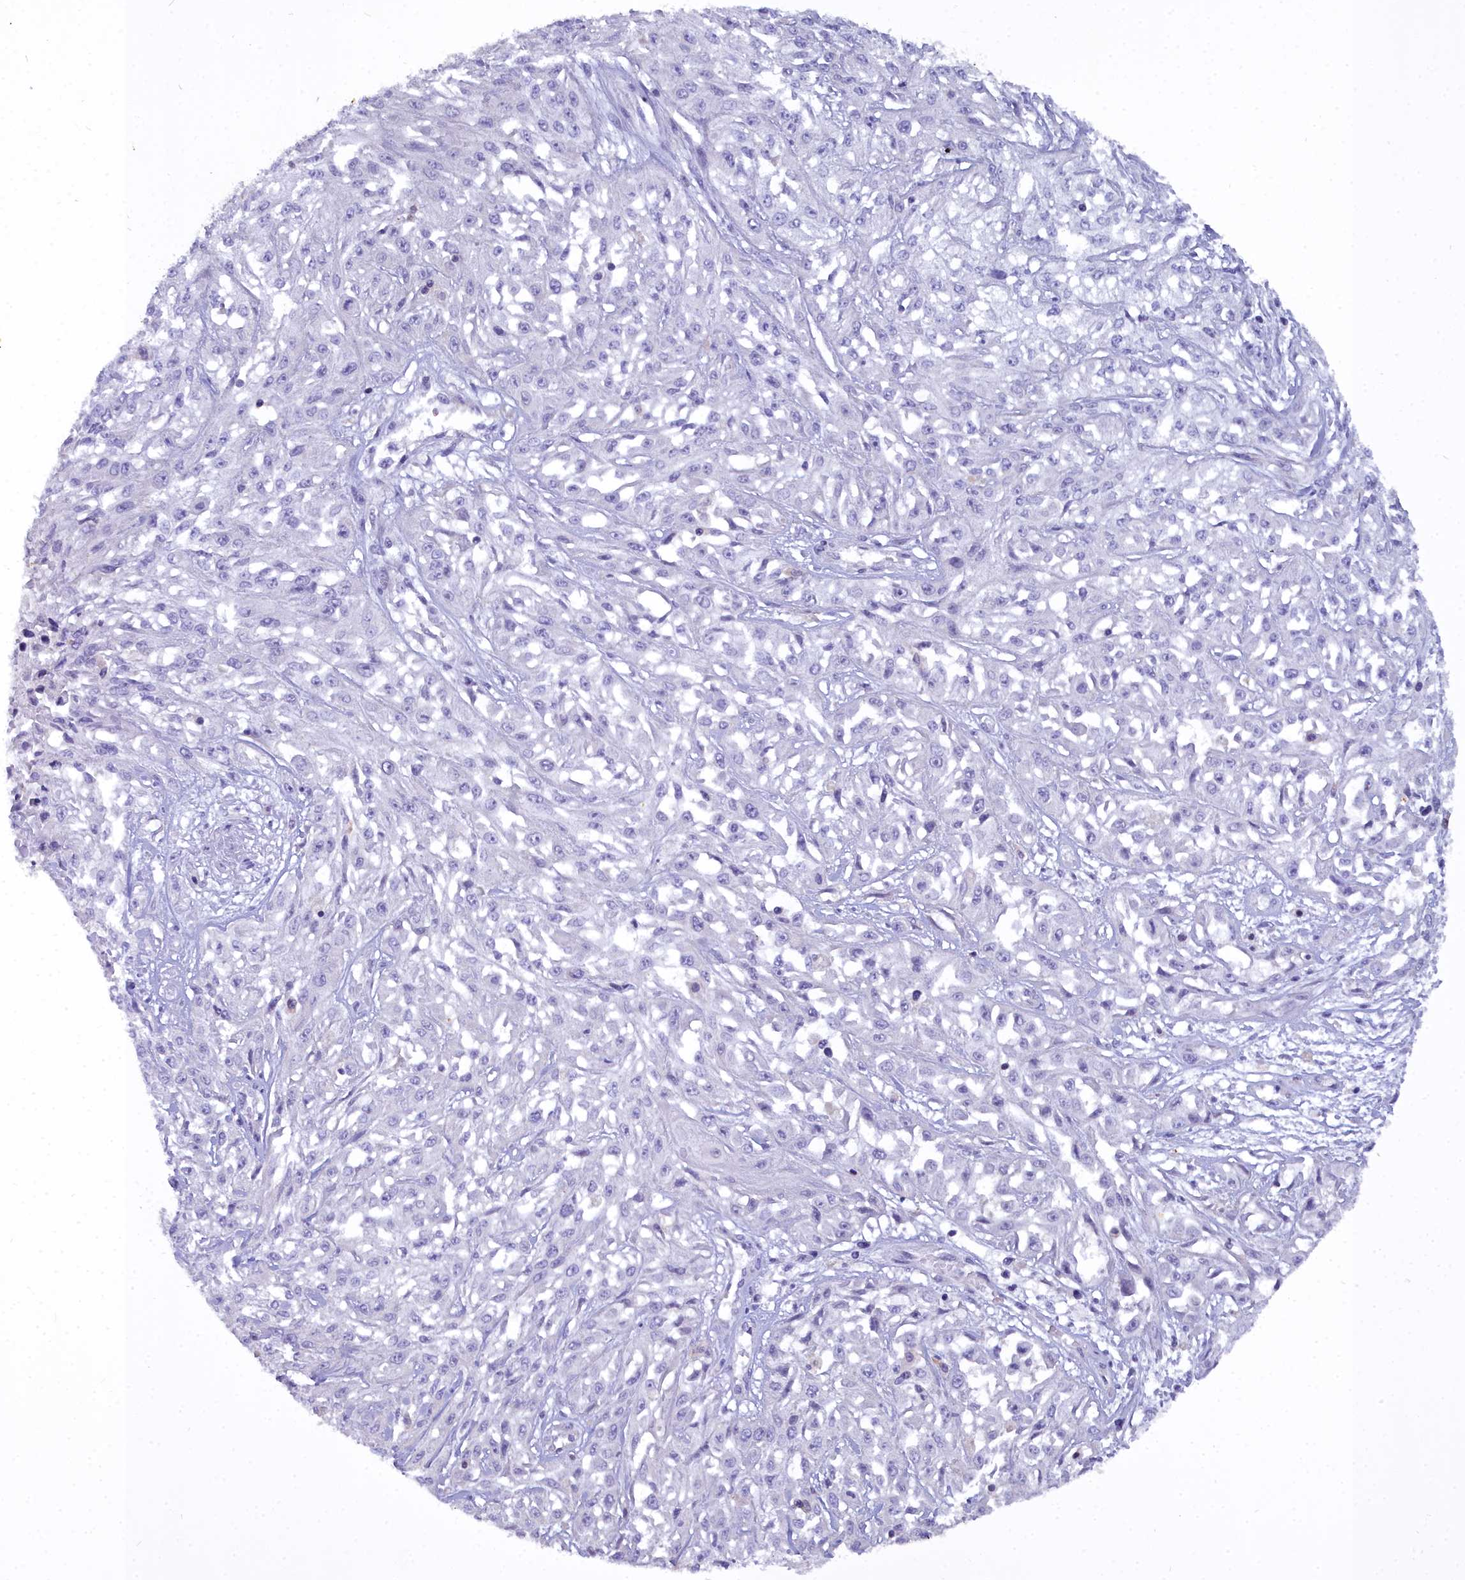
{"staining": {"intensity": "negative", "quantity": "none", "location": "none"}, "tissue": "skin cancer", "cell_type": "Tumor cells", "image_type": "cancer", "snomed": [{"axis": "morphology", "description": "Squamous cell carcinoma, NOS"}, {"axis": "morphology", "description": "Squamous cell carcinoma, metastatic, NOS"}, {"axis": "topography", "description": "Skin"}, {"axis": "topography", "description": "Lymph node"}], "caption": "An IHC image of squamous cell carcinoma (skin) is shown. There is no staining in tumor cells of squamous cell carcinoma (skin). The staining is performed using DAB (3,3'-diaminobenzidine) brown chromogen with nuclei counter-stained in using hematoxylin.", "gene": "BLNK", "patient": {"sex": "male", "age": 75}}